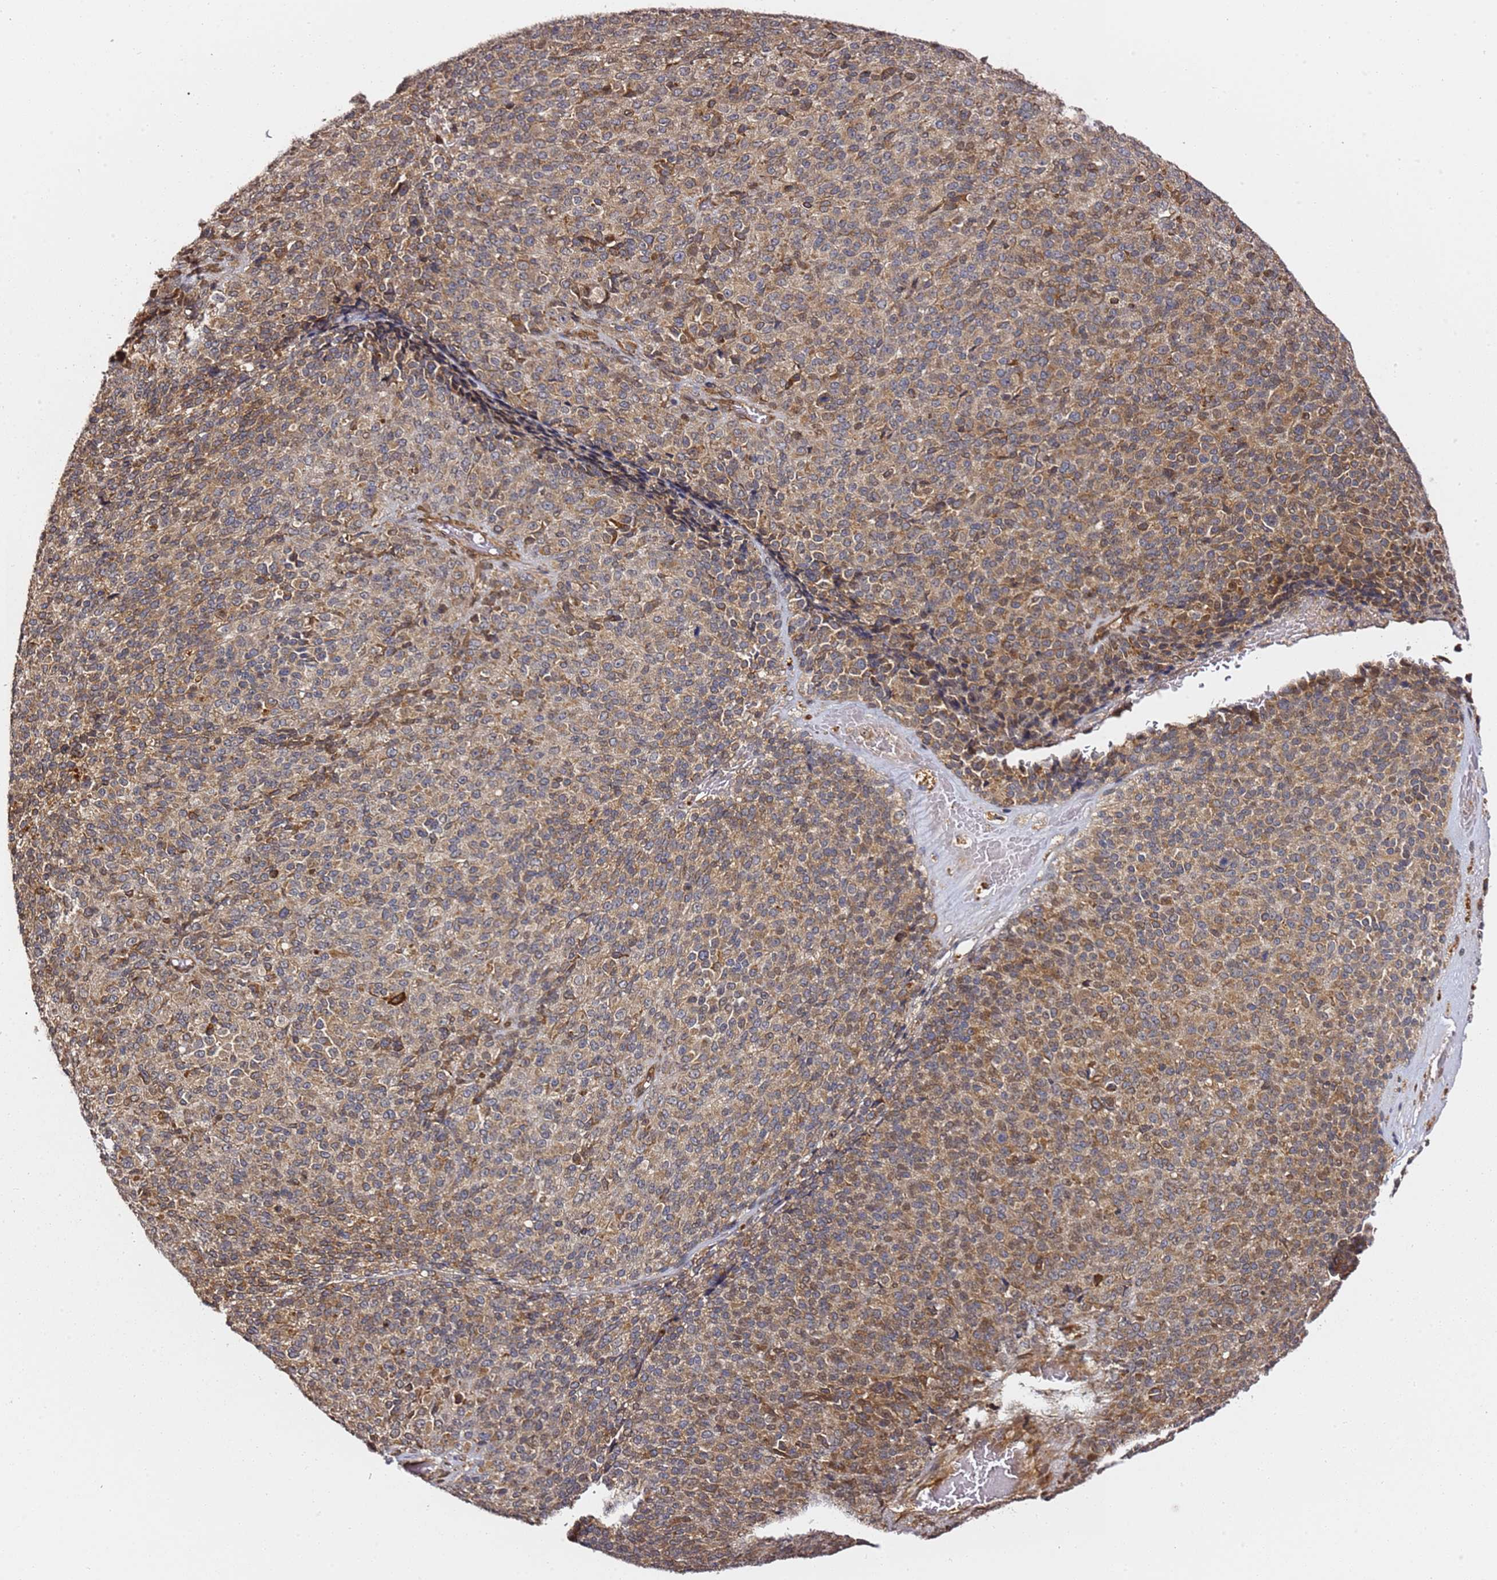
{"staining": {"intensity": "moderate", "quantity": ">75%", "location": "cytoplasmic/membranous"}, "tissue": "melanoma", "cell_type": "Tumor cells", "image_type": "cancer", "snomed": [{"axis": "morphology", "description": "Malignant melanoma, Metastatic site"}, {"axis": "topography", "description": "Brain"}], "caption": "This is an image of immunohistochemistry staining of malignant melanoma (metastatic site), which shows moderate positivity in the cytoplasmic/membranous of tumor cells.", "gene": "PRKAB2", "patient": {"sex": "female", "age": 56}}